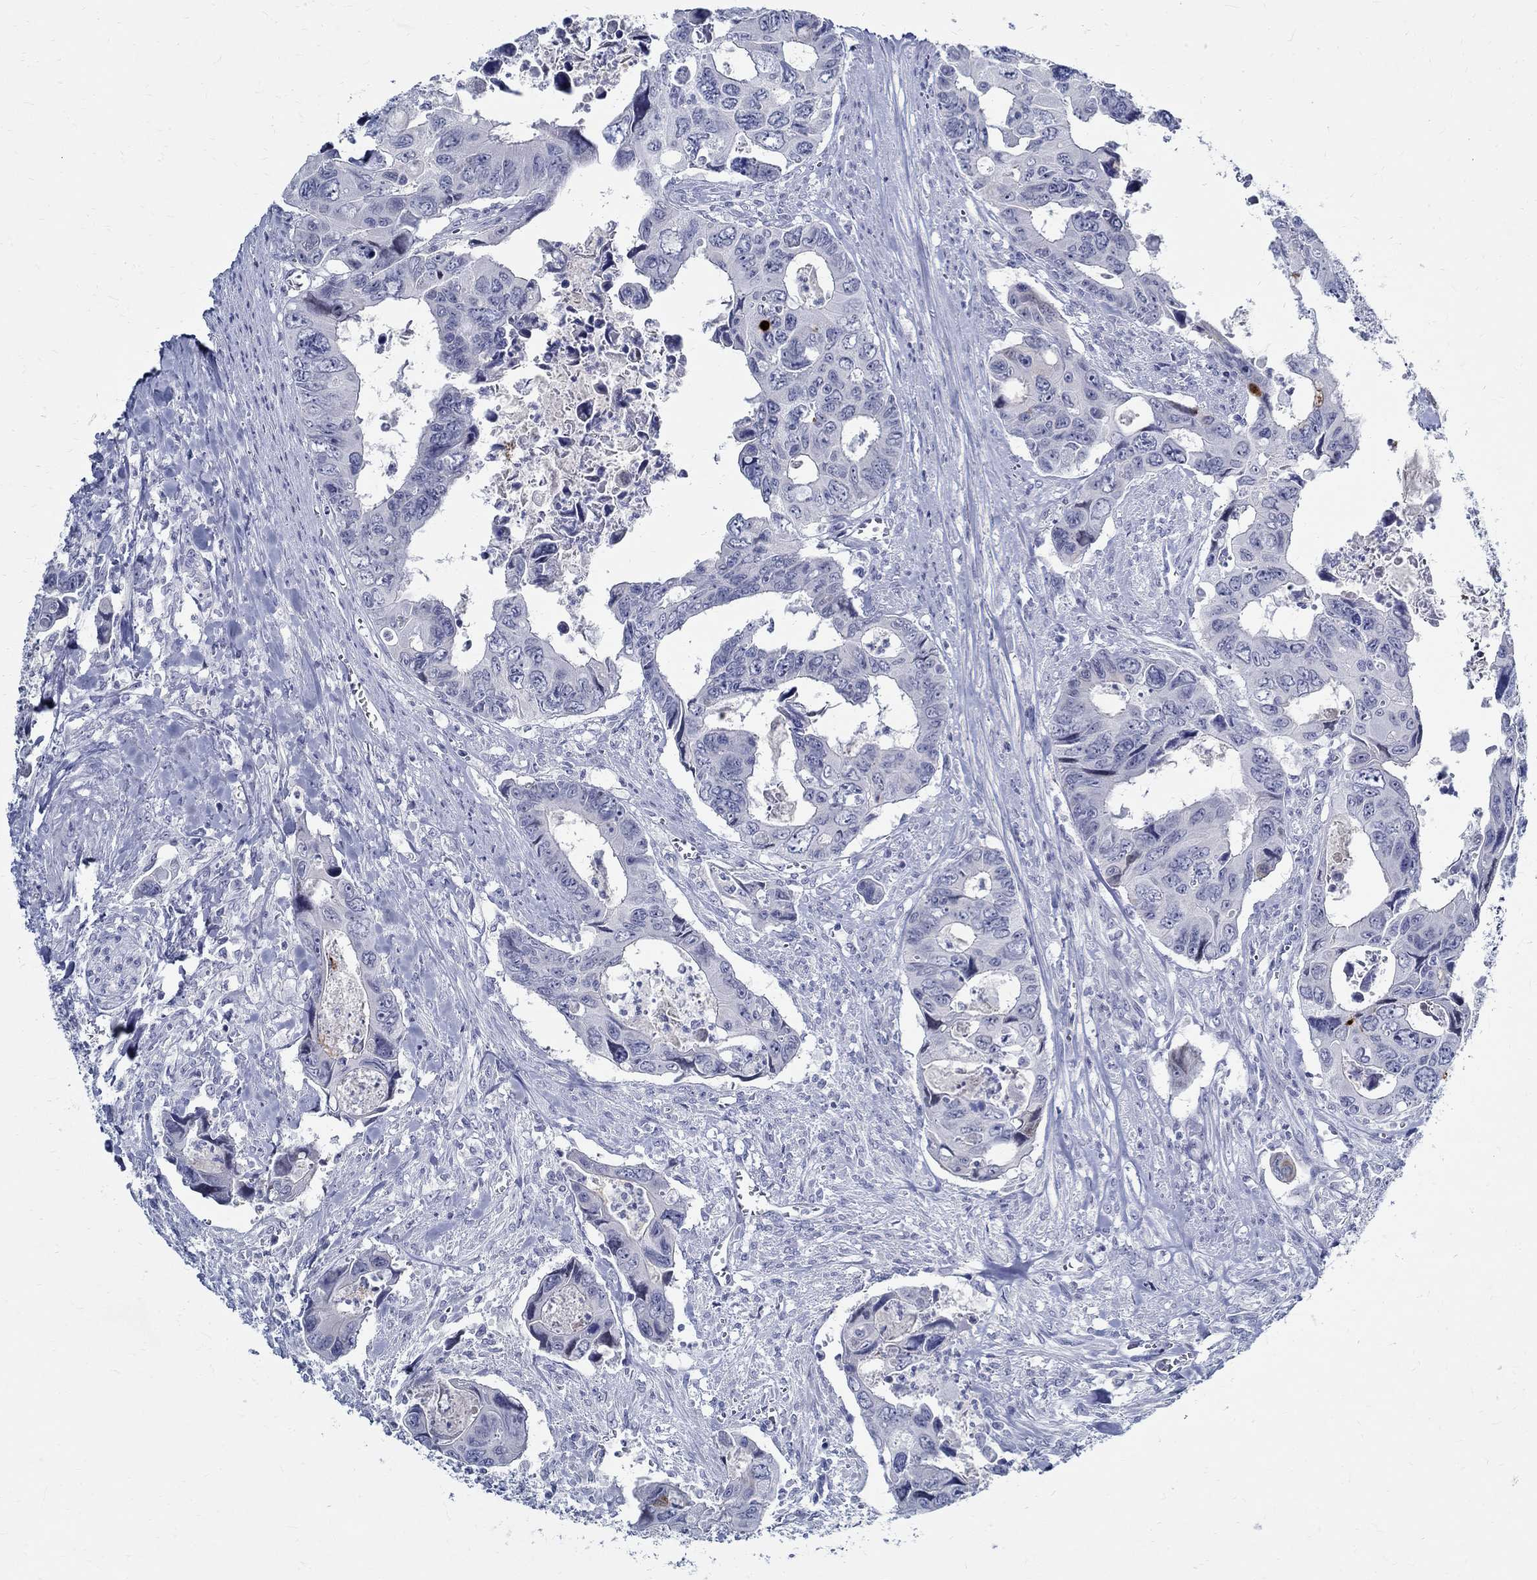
{"staining": {"intensity": "strong", "quantity": "<25%", "location": "cytoplasmic/membranous"}, "tissue": "colorectal cancer", "cell_type": "Tumor cells", "image_type": "cancer", "snomed": [{"axis": "morphology", "description": "Adenocarcinoma, NOS"}, {"axis": "topography", "description": "Rectum"}], "caption": "Approximately <25% of tumor cells in colorectal adenocarcinoma show strong cytoplasmic/membranous protein staining as visualized by brown immunohistochemical staining.", "gene": "BSPRY", "patient": {"sex": "male", "age": 62}}